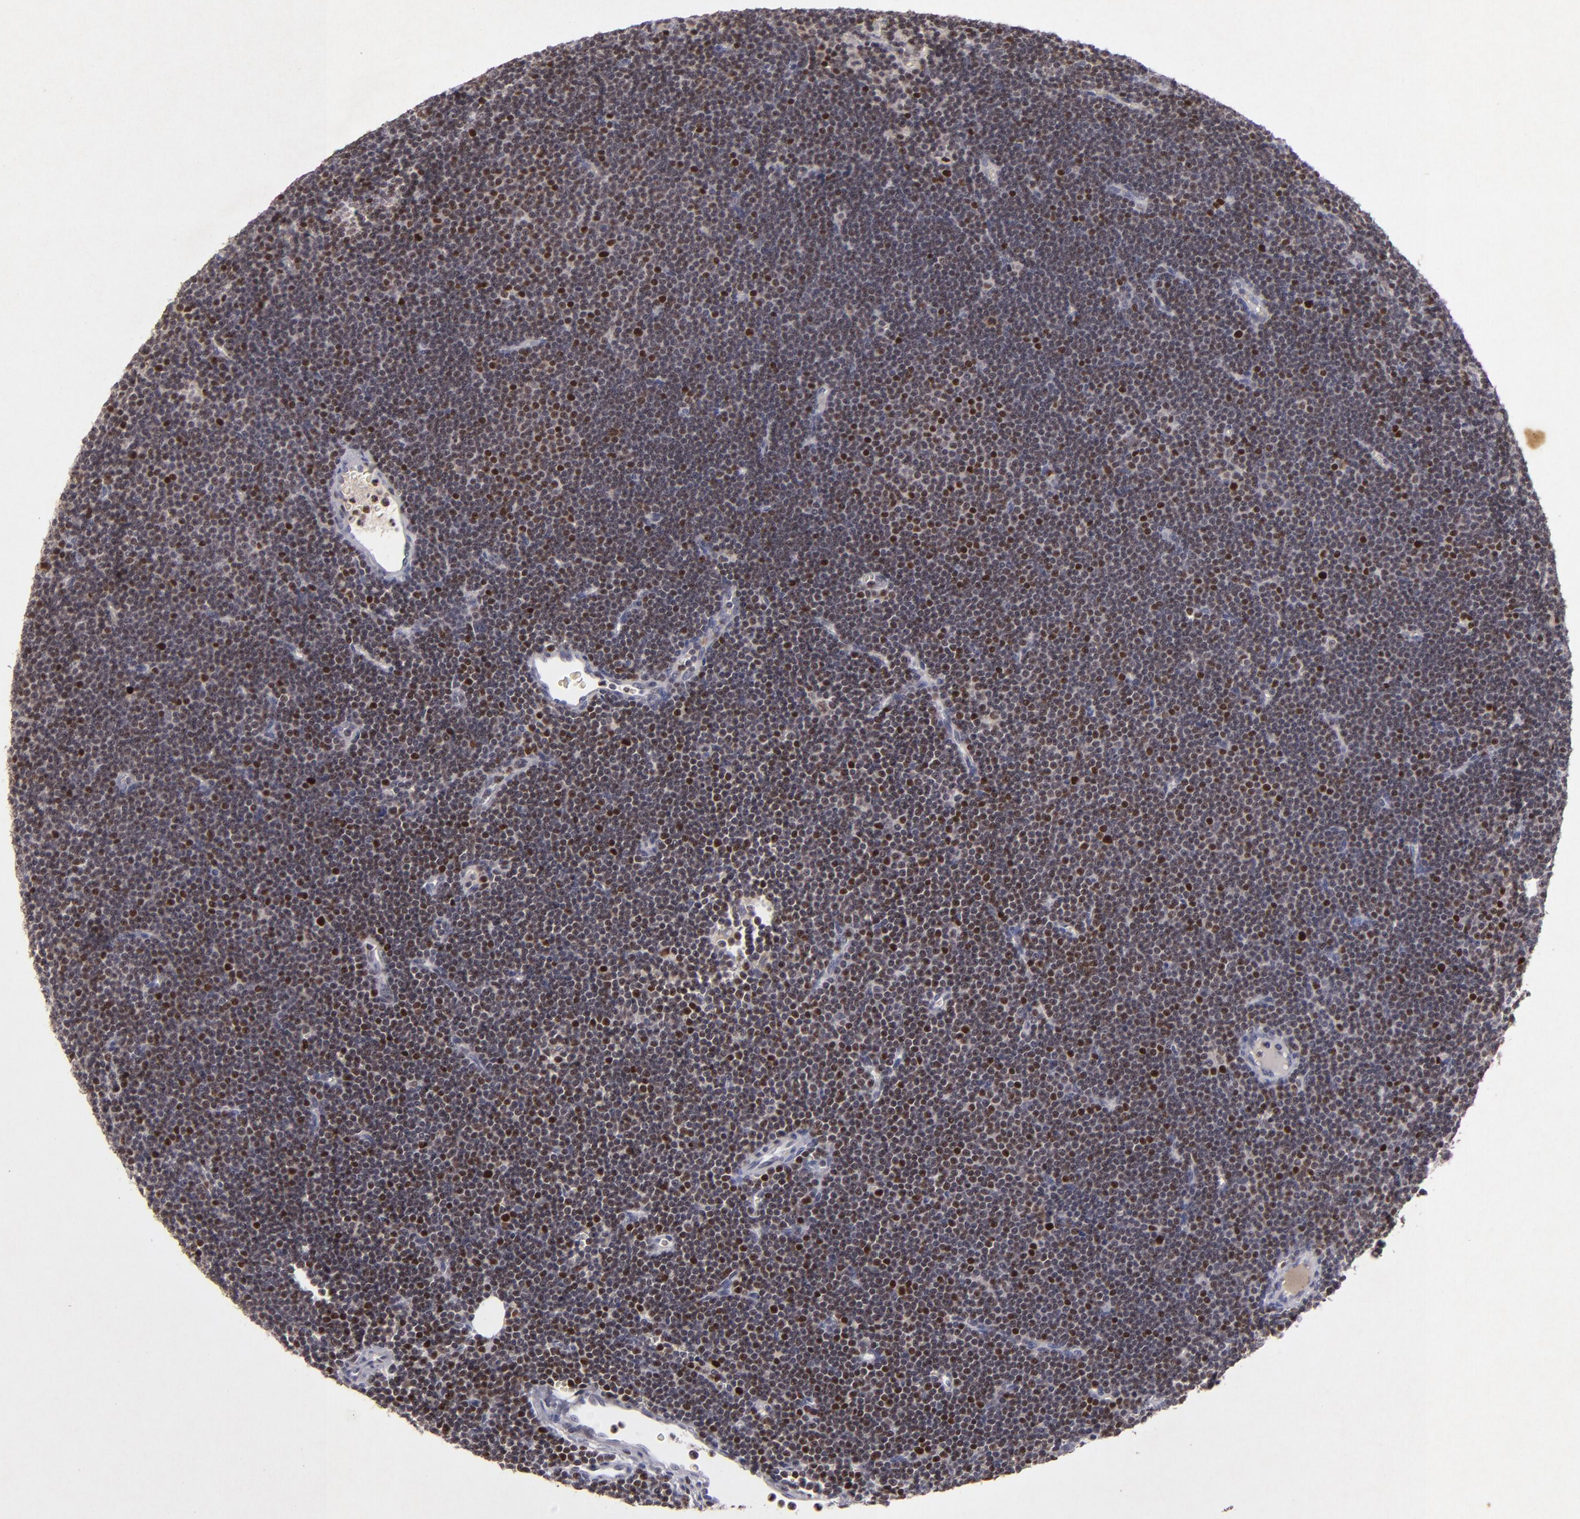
{"staining": {"intensity": "moderate", "quantity": "25%-75%", "location": "nuclear"}, "tissue": "lymphoma", "cell_type": "Tumor cells", "image_type": "cancer", "snomed": [{"axis": "morphology", "description": "Malignant lymphoma, non-Hodgkin's type, Low grade"}, {"axis": "topography", "description": "Lymph node"}], "caption": "IHC (DAB) staining of low-grade malignant lymphoma, non-Hodgkin's type shows moderate nuclear protein positivity in approximately 25%-75% of tumor cells.", "gene": "FEN1", "patient": {"sex": "female", "age": 73}}